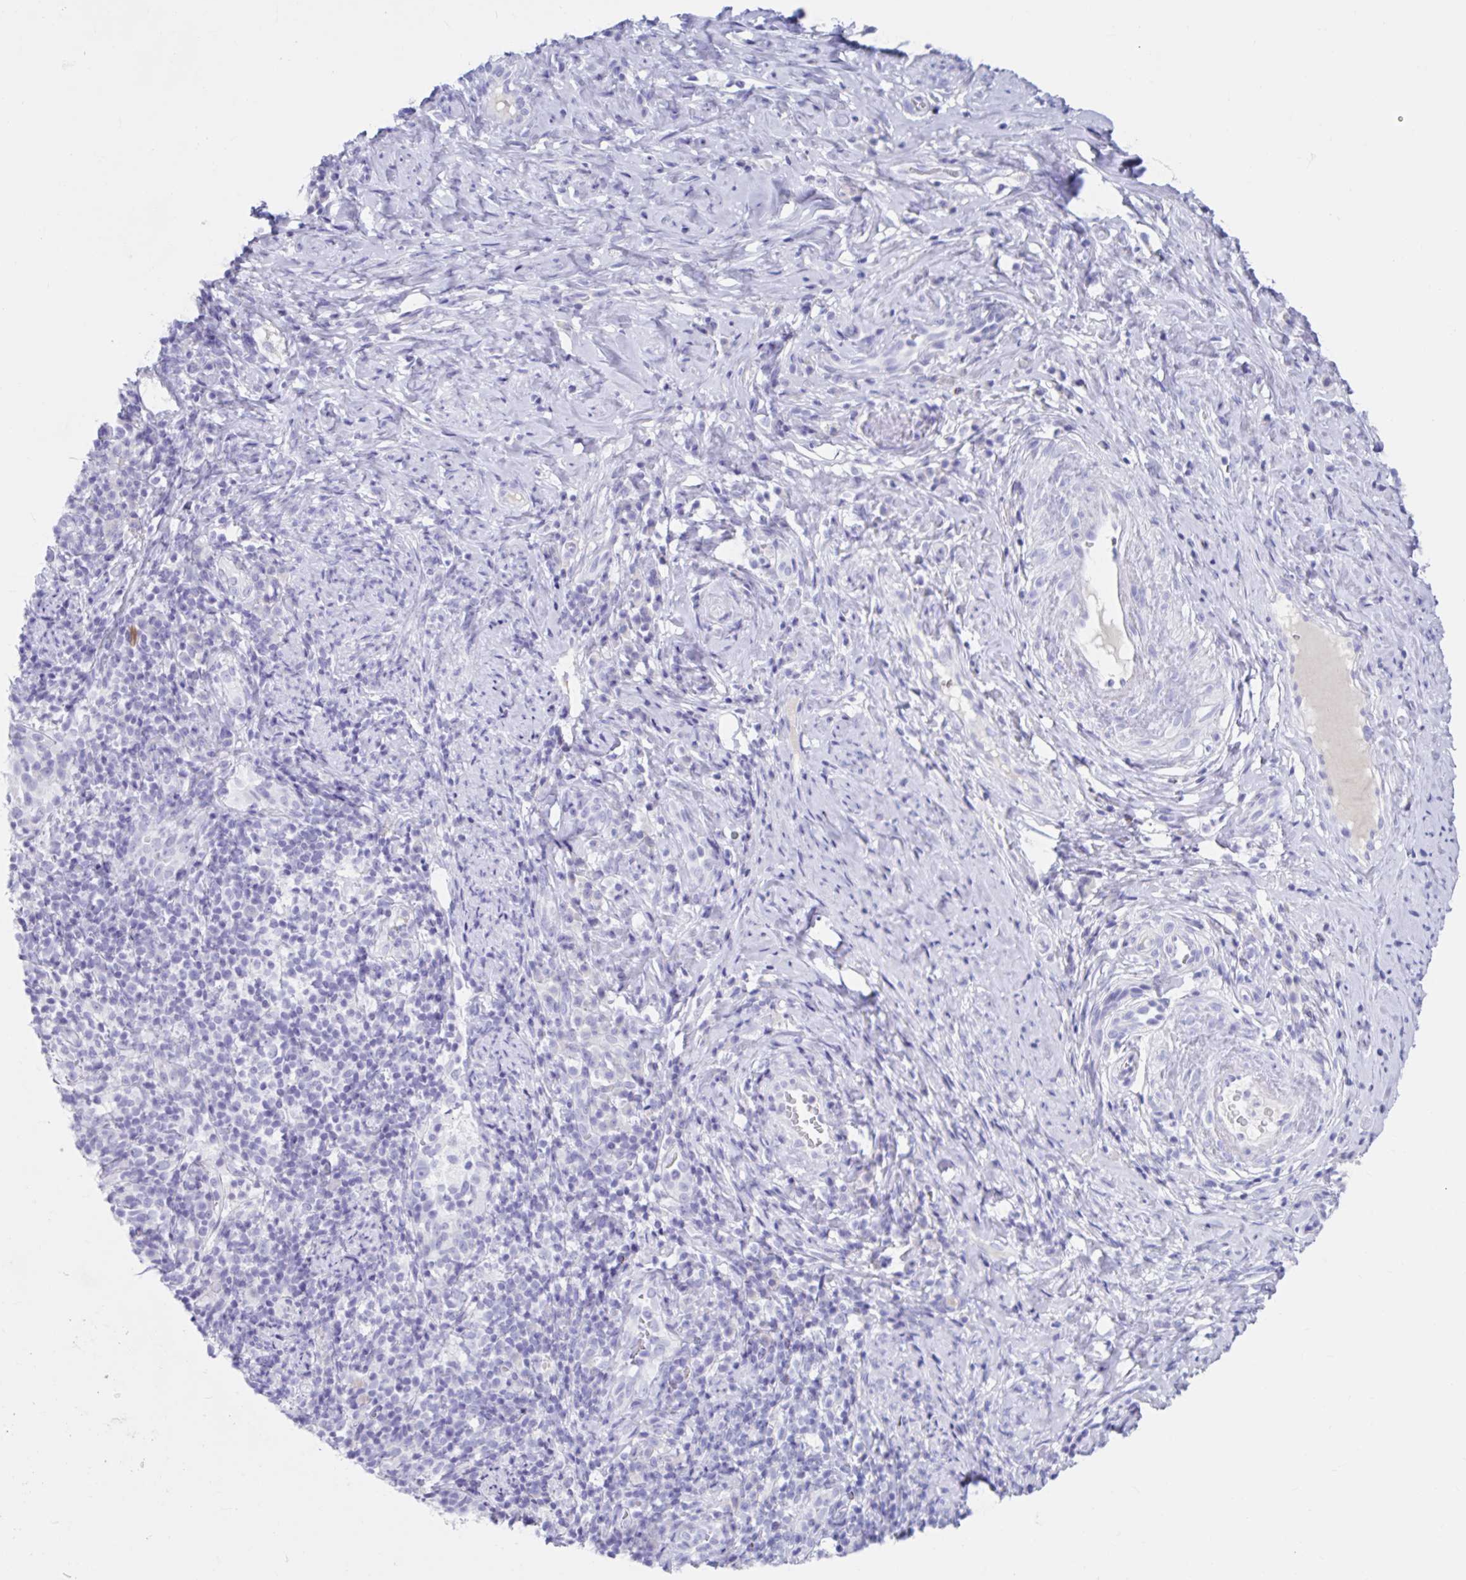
{"staining": {"intensity": "negative", "quantity": "none", "location": "none"}, "tissue": "cervical cancer", "cell_type": "Tumor cells", "image_type": "cancer", "snomed": [{"axis": "morphology", "description": "Squamous cell carcinoma, NOS"}, {"axis": "topography", "description": "Cervix"}], "caption": "This is an immunohistochemistry (IHC) image of human cervical cancer. There is no expression in tumor cells.", "gene": "DPEP3", "patient": {"sex": "female", "age": 75}}